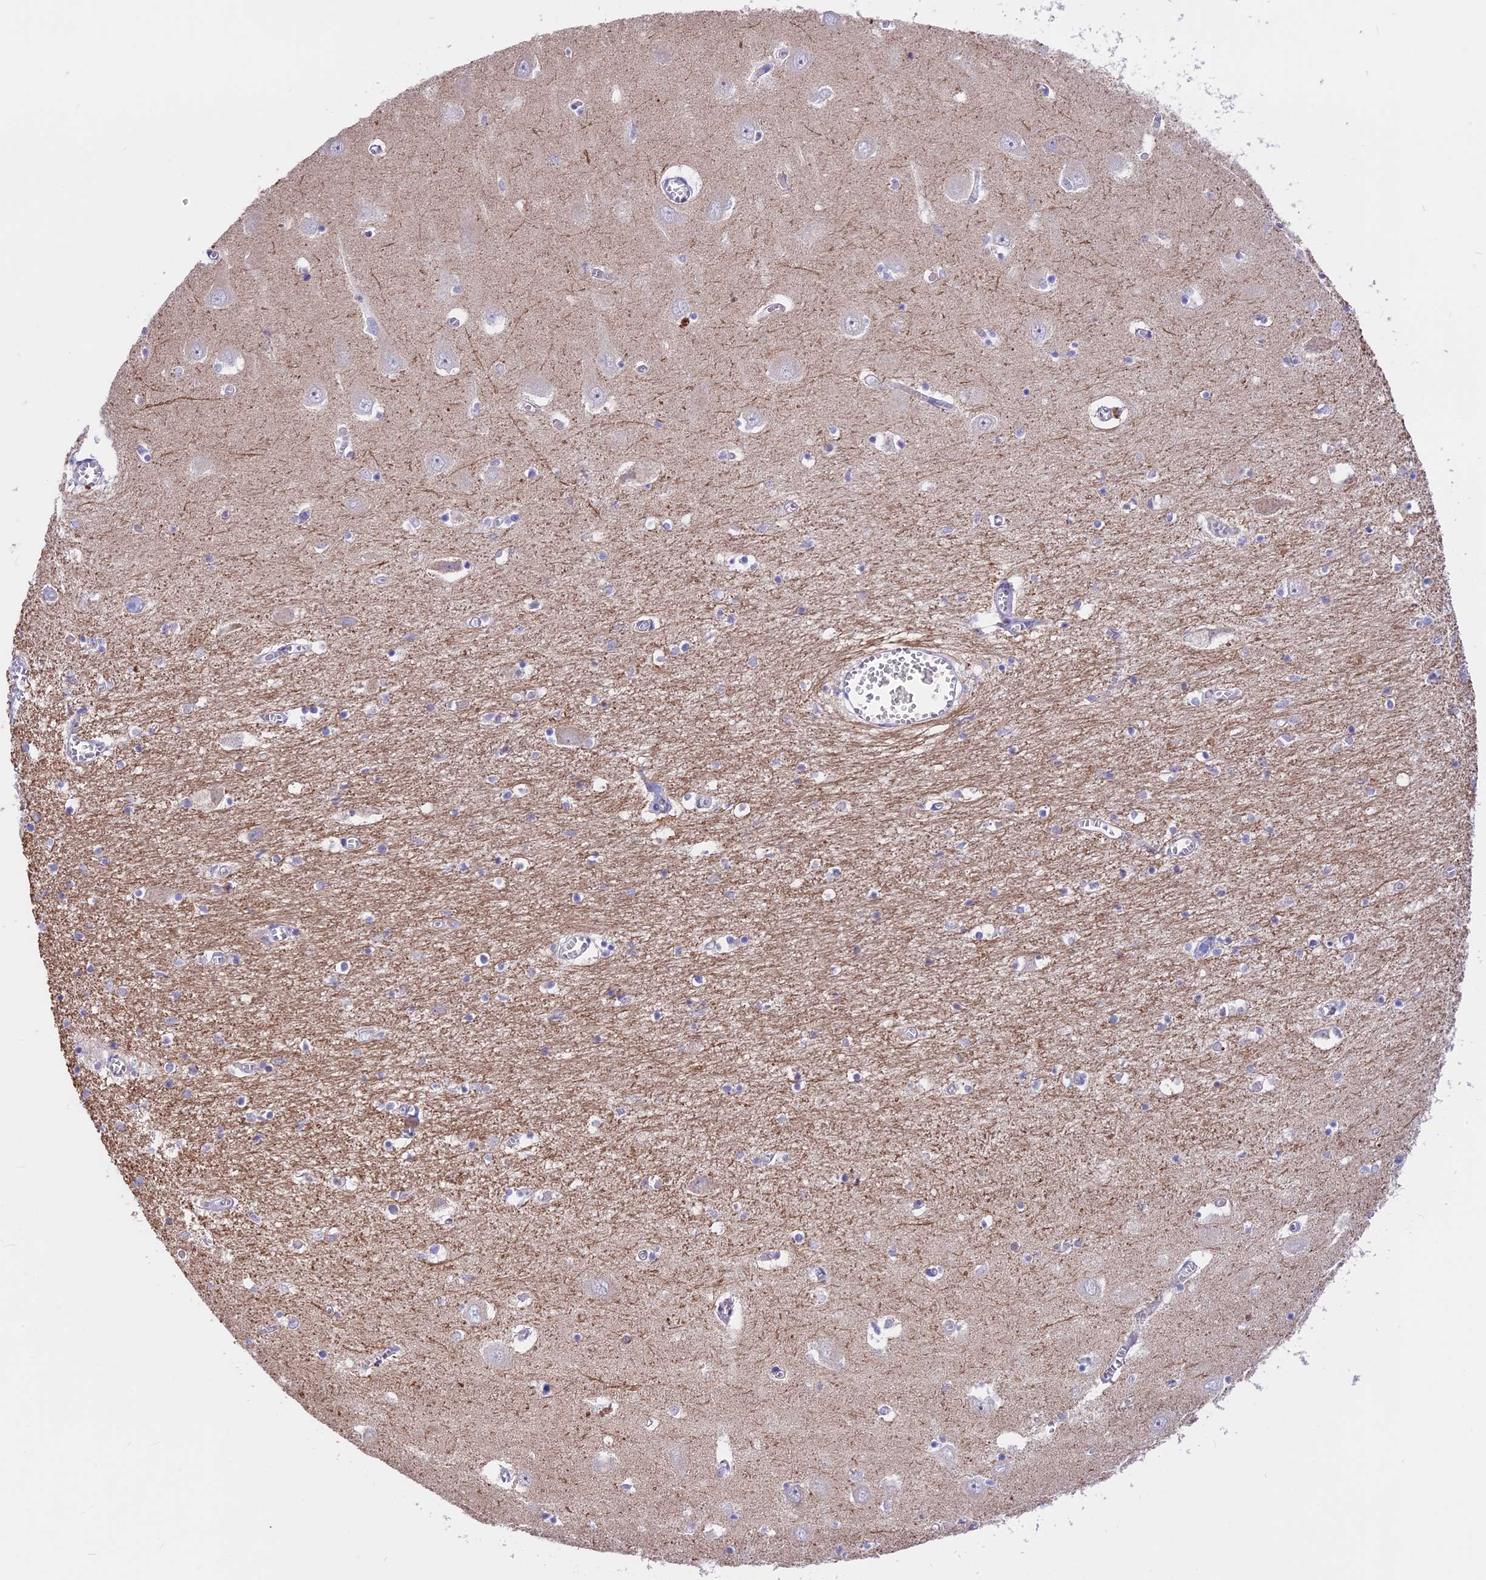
{"staining": {"intensity": "negative", "quantity": "none", "location": "none"}, "tissue": "hippocampus", "cell_type": "Glial cells", "image_type": "normal", "snomed": [{"axis": "morphology", "description": "Normal tissue, NOS"}, {"axis": "topography", "description": "Hippocampus"}], "caption": "Immunohistochemistry (IHC) of unremarkable hippocampus shows no expression in glial cells.", "gene": "TMEM138", "patient": {"sex": "male", "age": 70}}